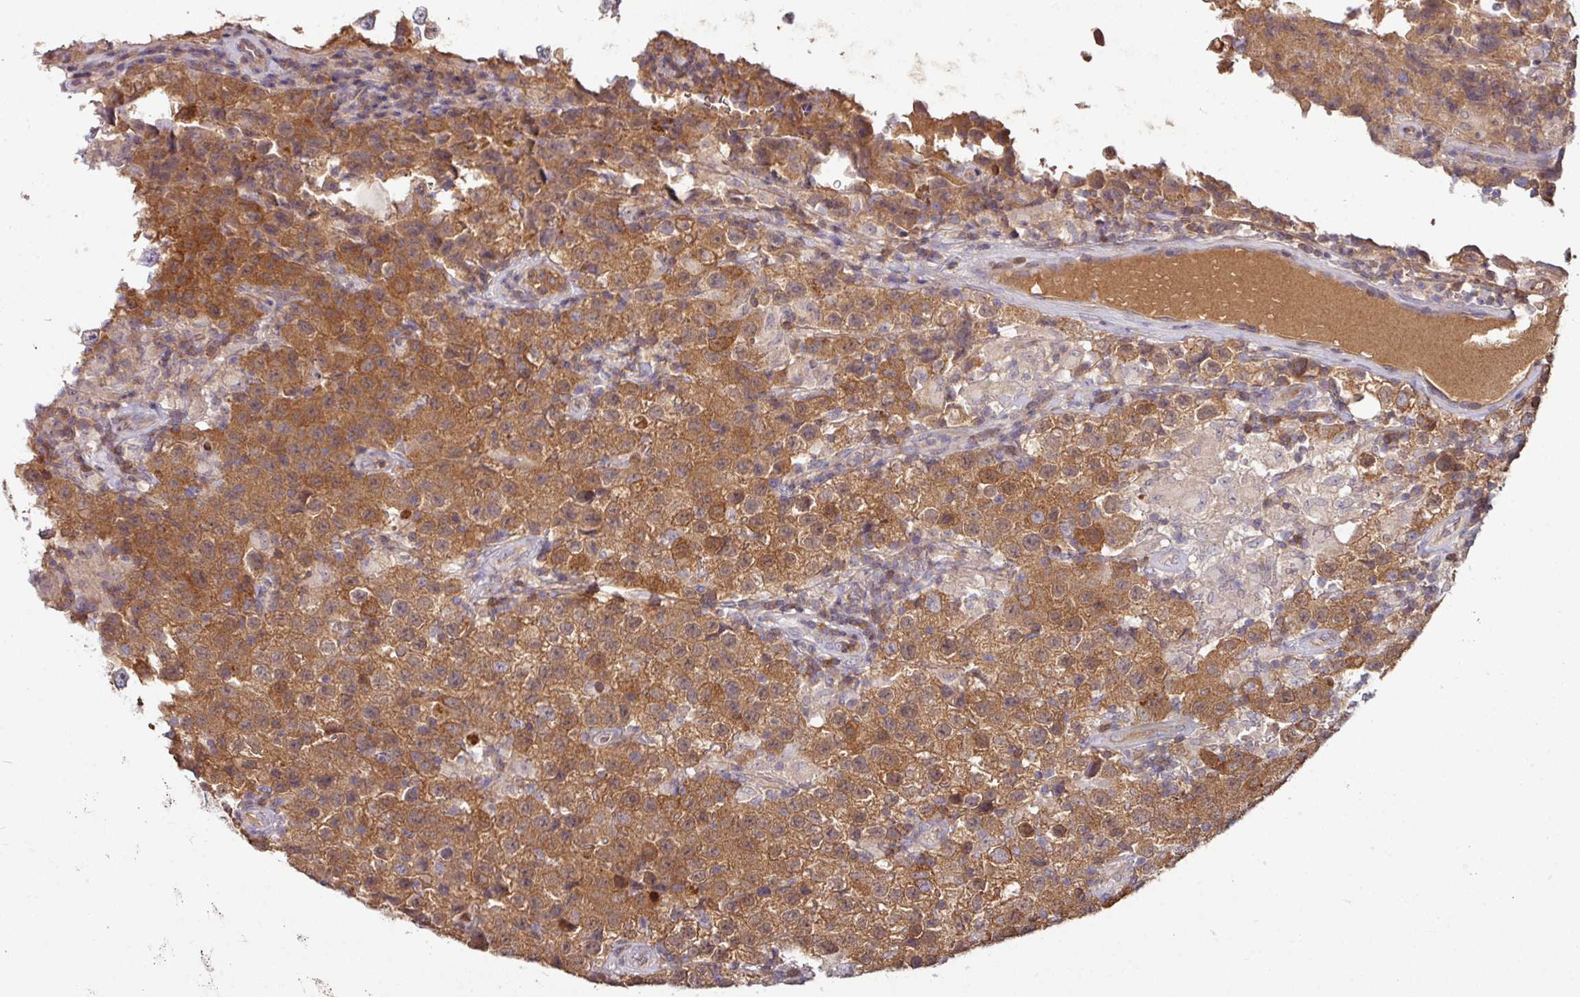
{"staining": {"intensity": "moderate", "quantity": ">75%", "location": "cytoplasmic/membranous"}, "tissue": "testis cancer", "cell_type": "Tumor cells", "image_type": "cancer", "snomed": [{"axis": "morphology", "description": "Seminoma, NOS"}, {"axis": "morphology", "description": "Carcinoma, Embryonal, NOS"}, {"axis": "topography", "description": "Testis"}], "caption": "Immunohistochemical staining of human embryonal carcinoma (testis) displays medium levels of moderate cytoplasmic/membranous positivity in about >75% of tumor cells.", "gene": "SLAMF6", "patient": {"sex": "male", "age": 41}}